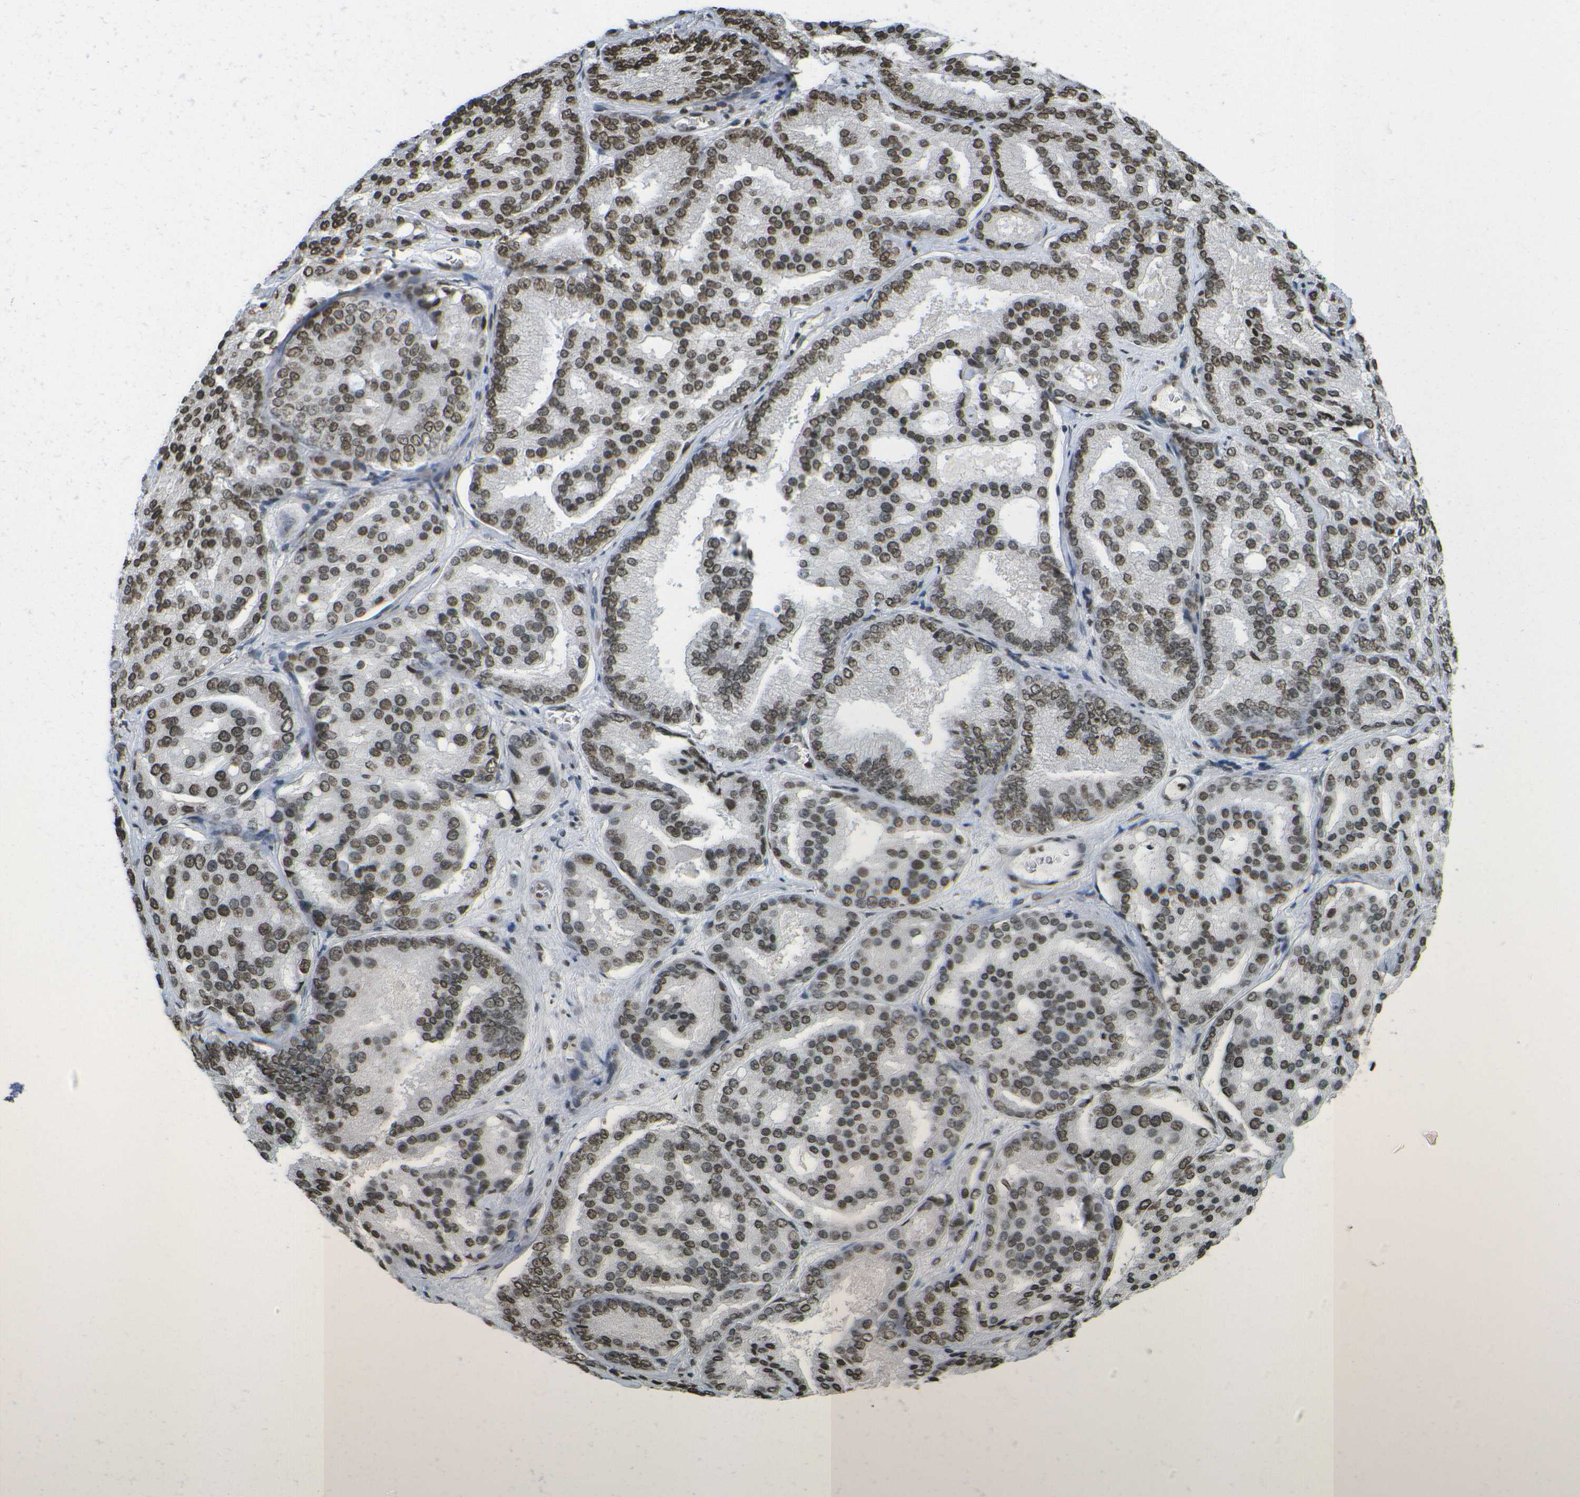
{"staining": {"intensity": "moderate", "quantity": ">75%", "location": "nuclear"}, "tissue": "prostate cancer", "cell_type": "Tumor cells", "image_type": "cancer", "snomed": [{"axis": "morphology", "description": "Adenocarcinoma, High grade"}, {"axis": "topography", "description": "Prostate"}], "caption": "Approximately >75% of tumor cells in adenocarcinoma (high-grade) (prostate) show moderate nuclear protein staining as visualized by brown immunohistochemical staining.", "gene": "H4C16", "patient": {"sex": "male", "age": 64}}